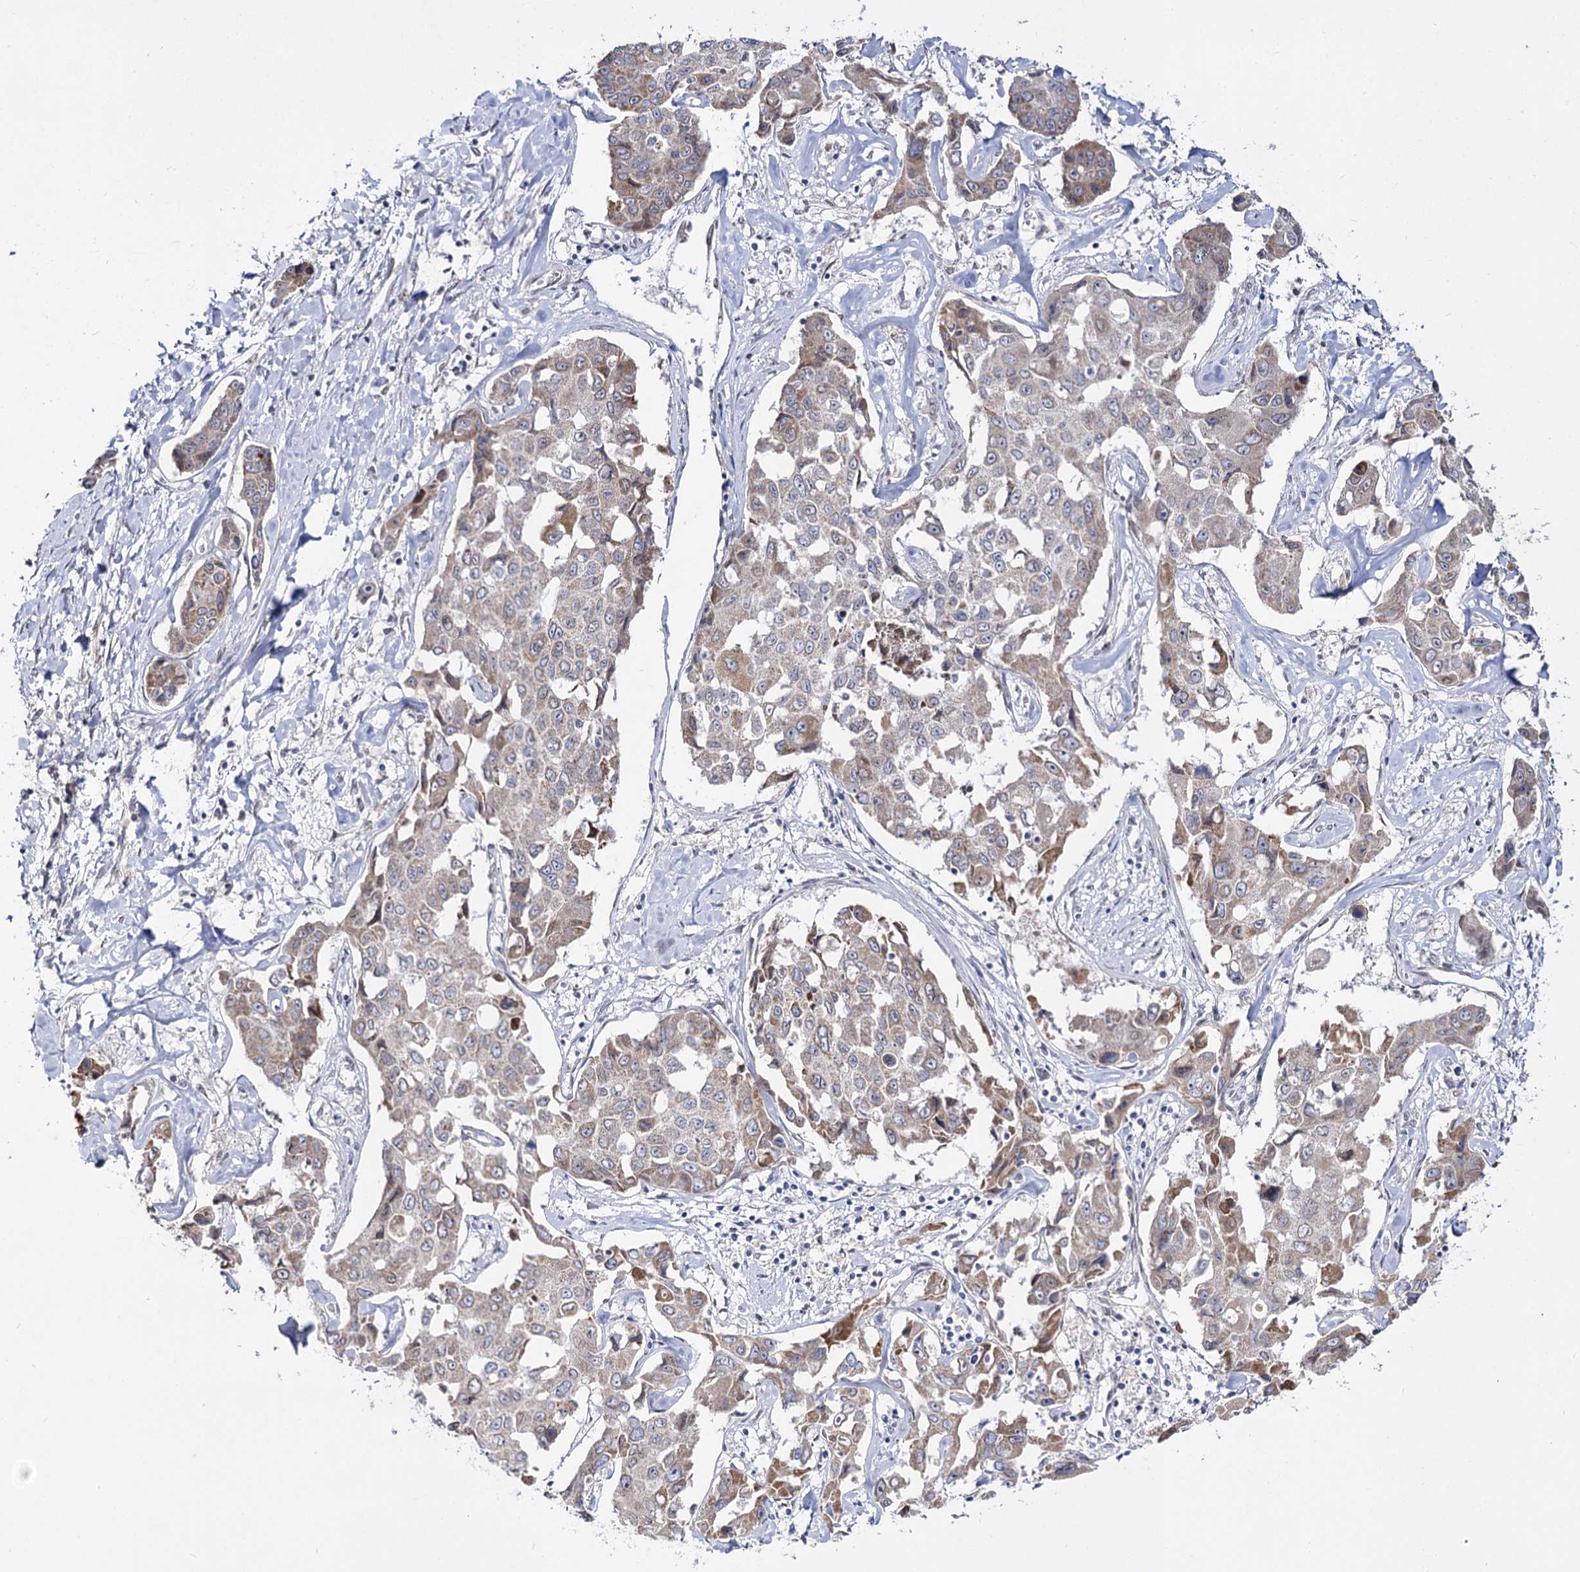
{"staining": {"intensity": "moderate", "quantity": "<25%", "location": "cytoplasmic/membranous"}, "tissue": "liver cancer", "cell_type": "Tumor cells", "image_type": "cancer", "snomed": [{"axis": "morphology", "description": "Cholangiocarcinoma"}, {"axis": "topography", "description": "Liver"}], "caption": "An image showing moderate cytoplasmic/membranous staining in approximately <25% of tumor cells in liver cancer (cholangiocarcinoma), as visualized by brown immunohistochemical staining.", "gene": "C11orf80", "patient": {"sex": "male", "age": 59}}